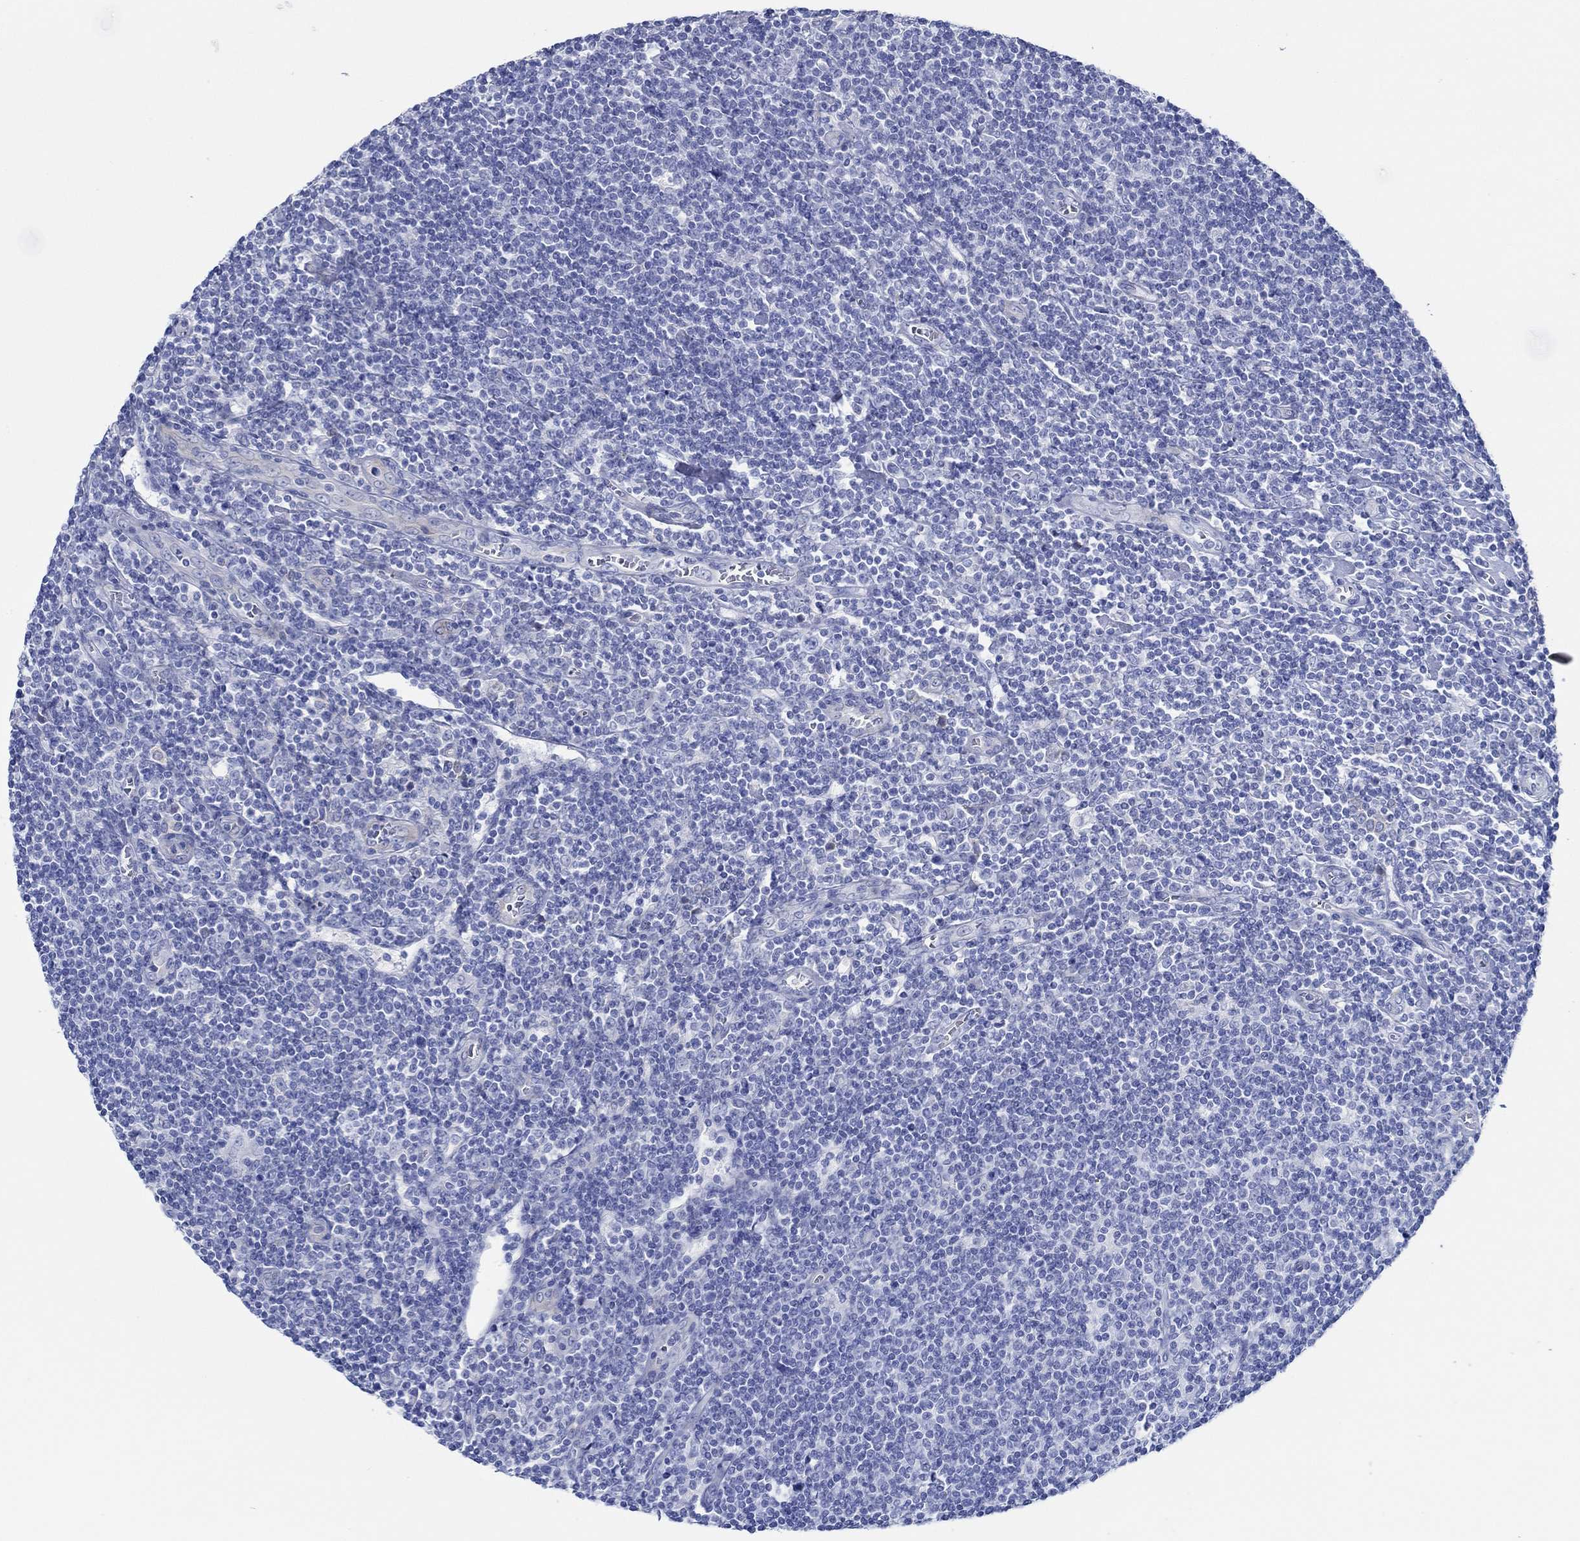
{"staining": {"intensity": "negative", "quantity": "none", "location": "none"}, "tissue": "lymphoma", "cell_type": "Tumor cells", "image_type": "cancer", "snomed": [{"axis": "morphology", "description": "Hodgkin's disease, NOS"}, {"axis": "topography", "description": "Lymph node"}], "caption": "A histopathology image of lymphoma stained for a protein reveals no brown staining in tumor cells. (DAB IHC with hematoxylin counter stain).", "gene": "IGFBP6", "patient": {"sex": "male", "age": 40}}